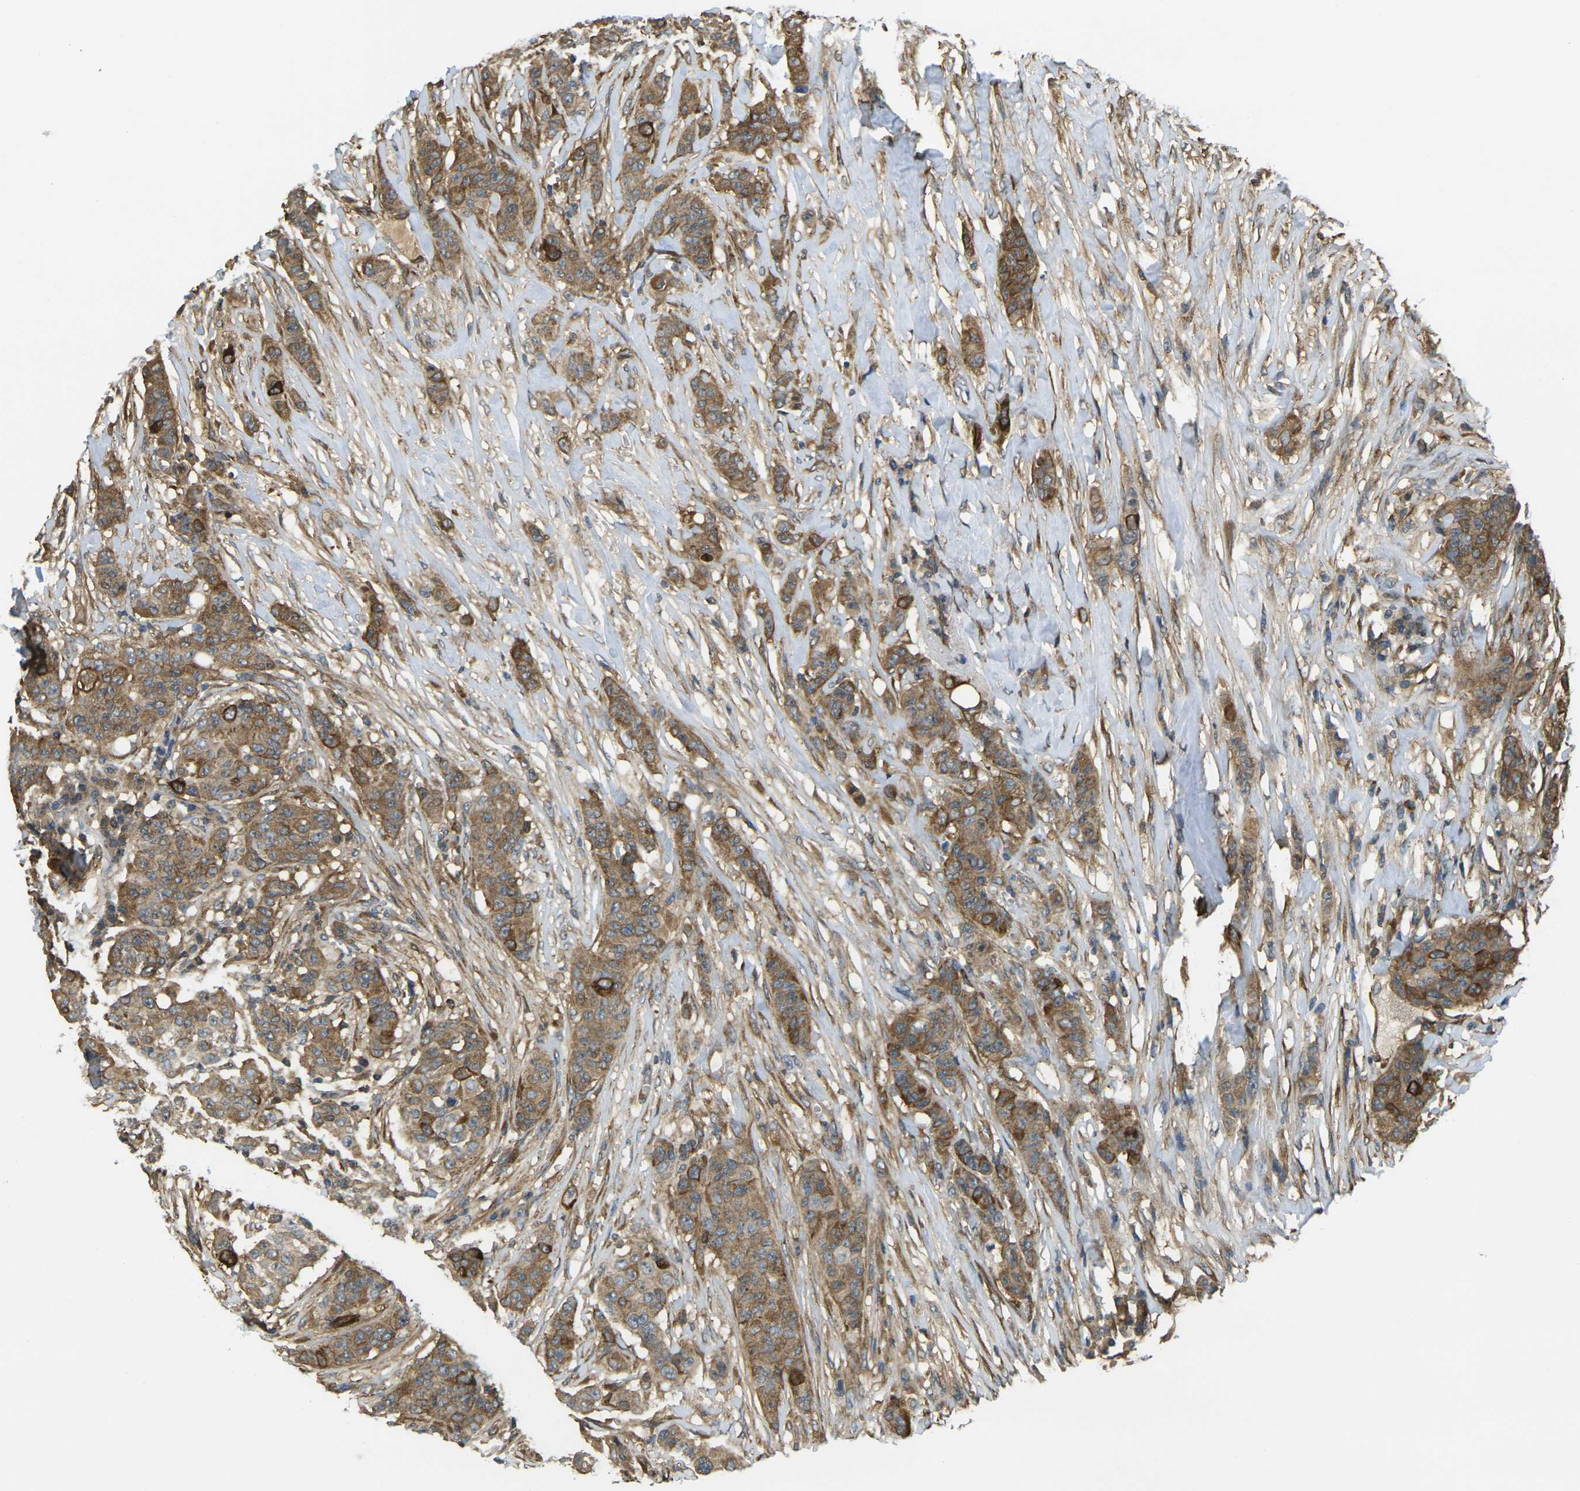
{"staining": {"intensity": "strong", "quantity": ">75%", "location": "cytoplasmic/membranous"}, "tissue": "breast cancer", "cell_type": "Tumor cells", "image_type": "cancer", "snomed": [{"axis": "morphology", "description": "Duct carcinoma"}, {"axis": "topography", "description": "Breast"}], "caption": "Breast cancer was stained to show a protein in brown. There is high levels of strong cytoplasmic/membranous positivity in approximately >75% of tumor cells.", "gene": "CAST", "patient": {"sex": "female", "age": 40}}